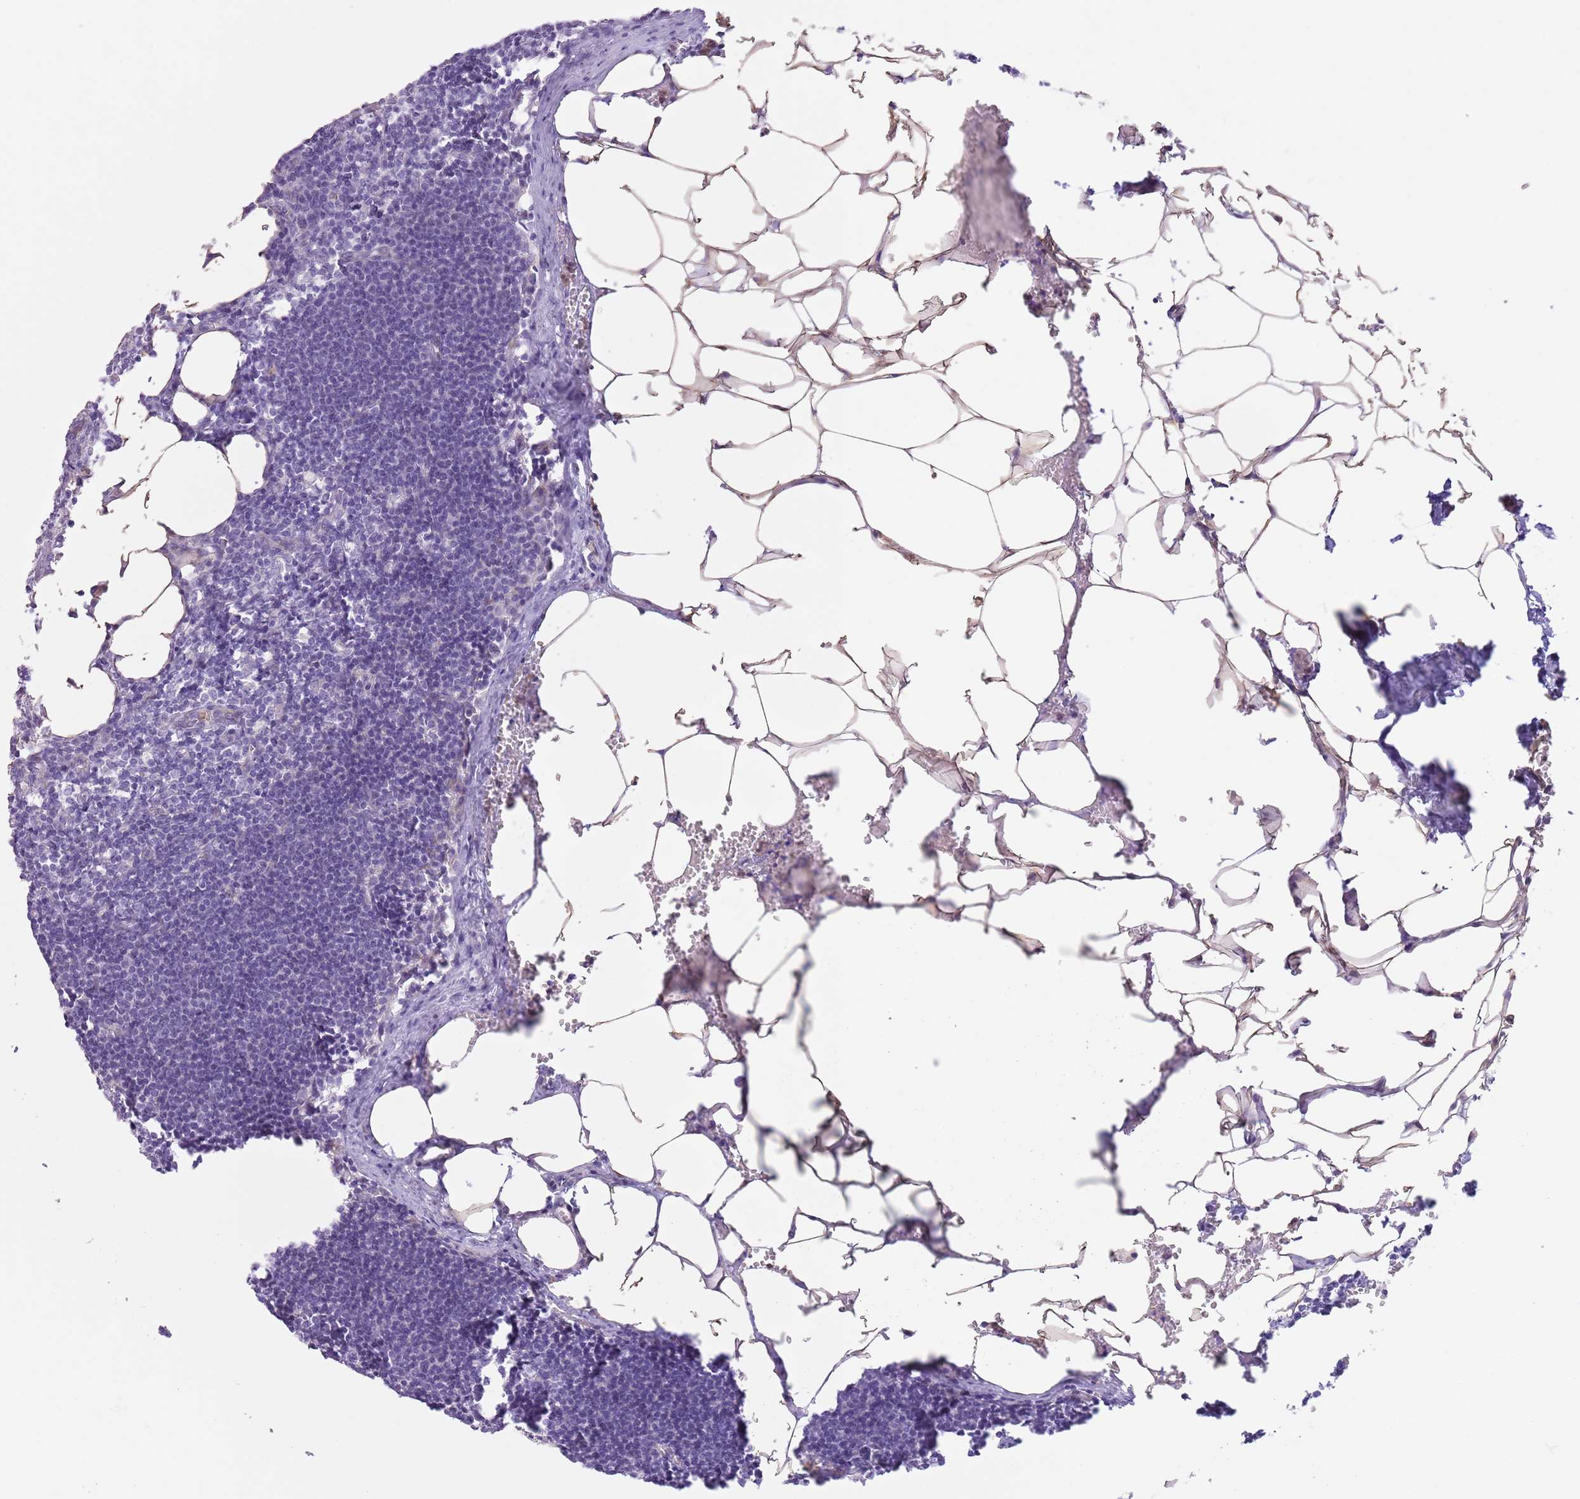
{"staining": {"intensity": "negative", "quantity": "none", "location": "none"}, "tissue": "lymph node", "cell_type": "Germinal center cells", "image_type": "normal", "snomed": [{"axis": "morphology", "description": "Normal tissue, NOS"}, {"axis": "topography", "description": "Lymph node"}], "caption": "This photomicrograph is of unremarkable lymph node stained with immunohistochemistry (IHC) to label a protein in brown with the nuclei are counter-stained blue. There is no expression in germinal center cells.", "gene": "C20orf96", "patient": {"sex": "female", "age": 30}}